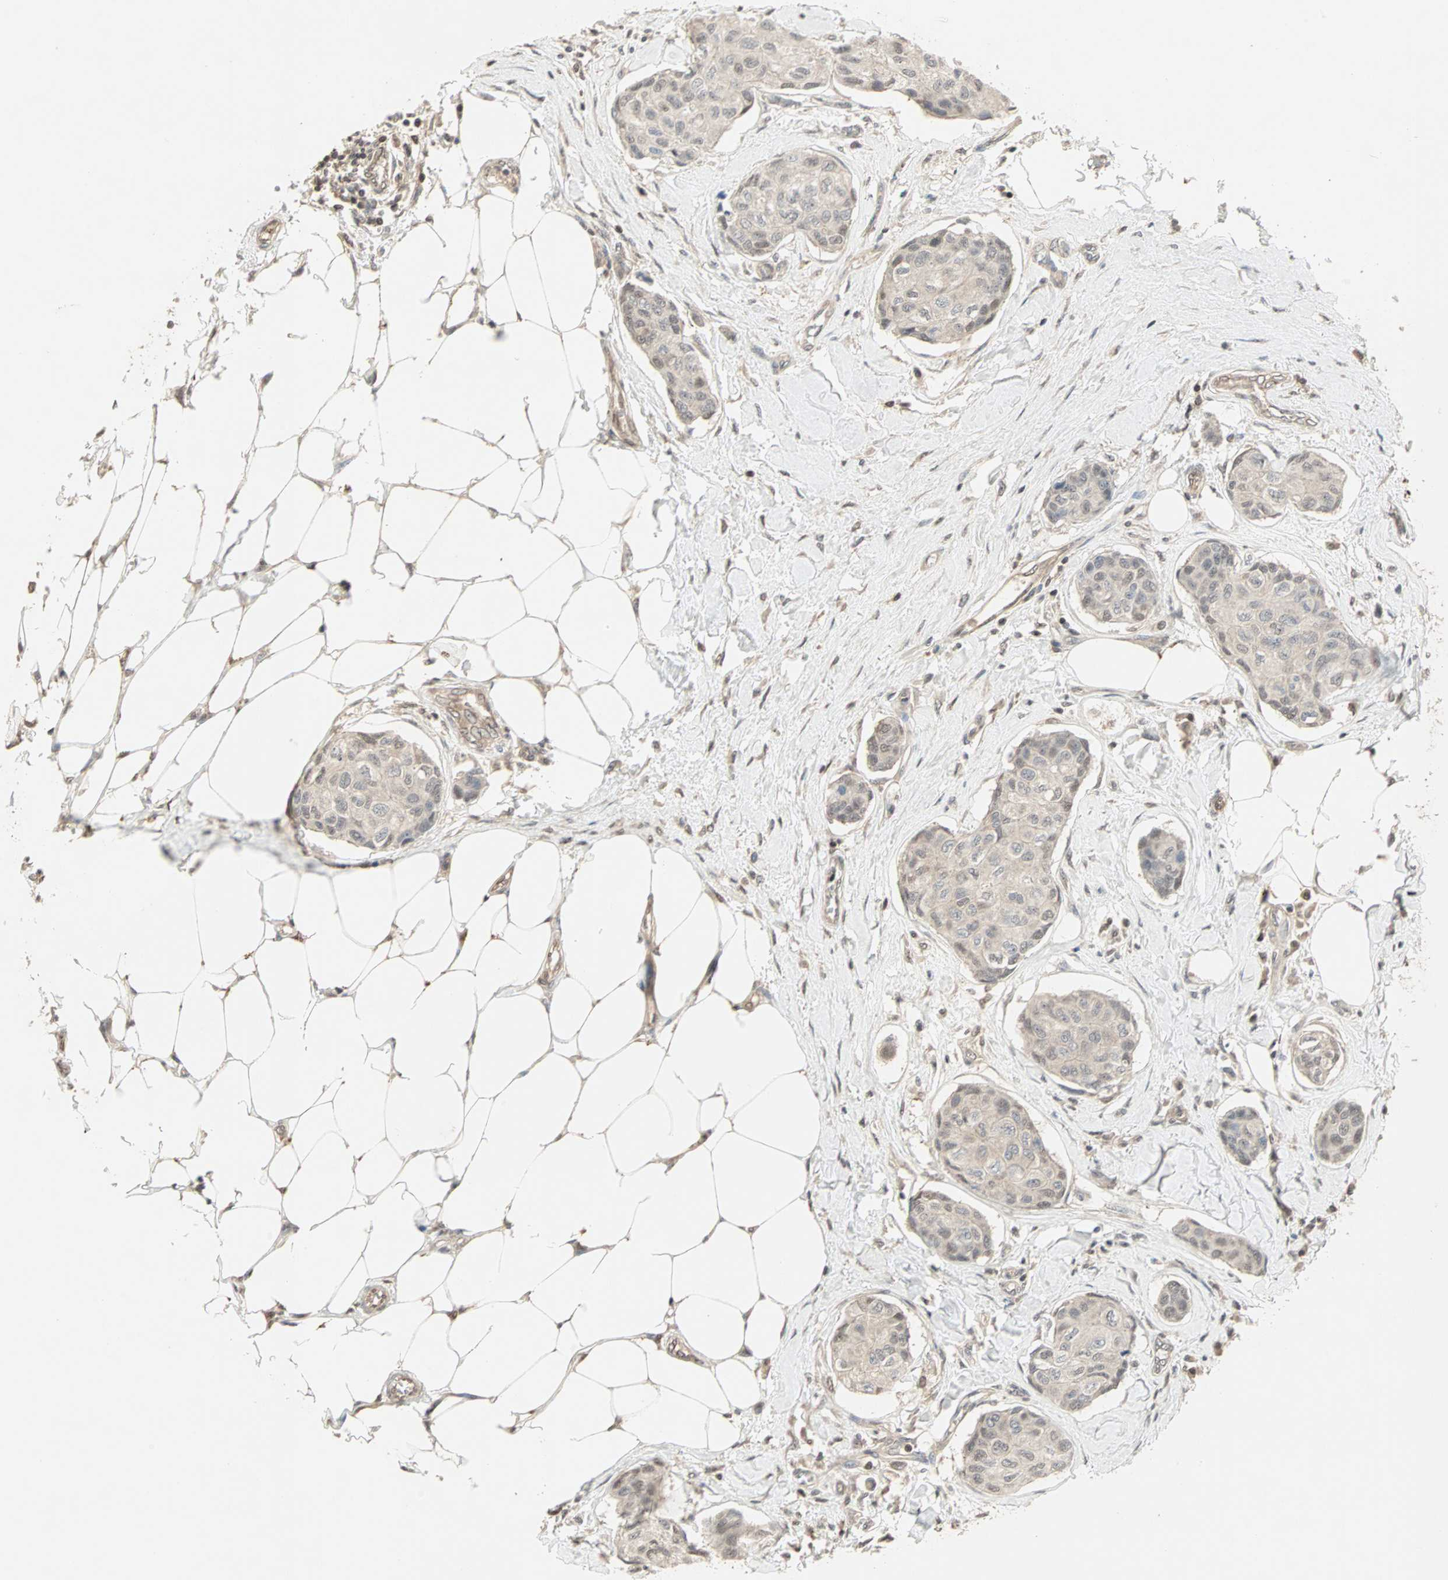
{"staining": {"intensity": "weak", "quantity": "25%-75%", "location": "cytoplasmic/membranous"}, "tissue": "breast cancer", "cell_type": "Tumor cells", "image_type": "cancer", "snomed": [{"axis": "morphology", "description": "Duct carcinoma"}, {"axis": "topography", "description": "Breast"}], "caption": "Breast cancer stained for a protein (brown) reveals weak cytoplasmic/membranous positive expression in approximately 25%-75% of tumor cells.", "gene": "DRG2", "patient": {"sex": "female", "age": 80}}